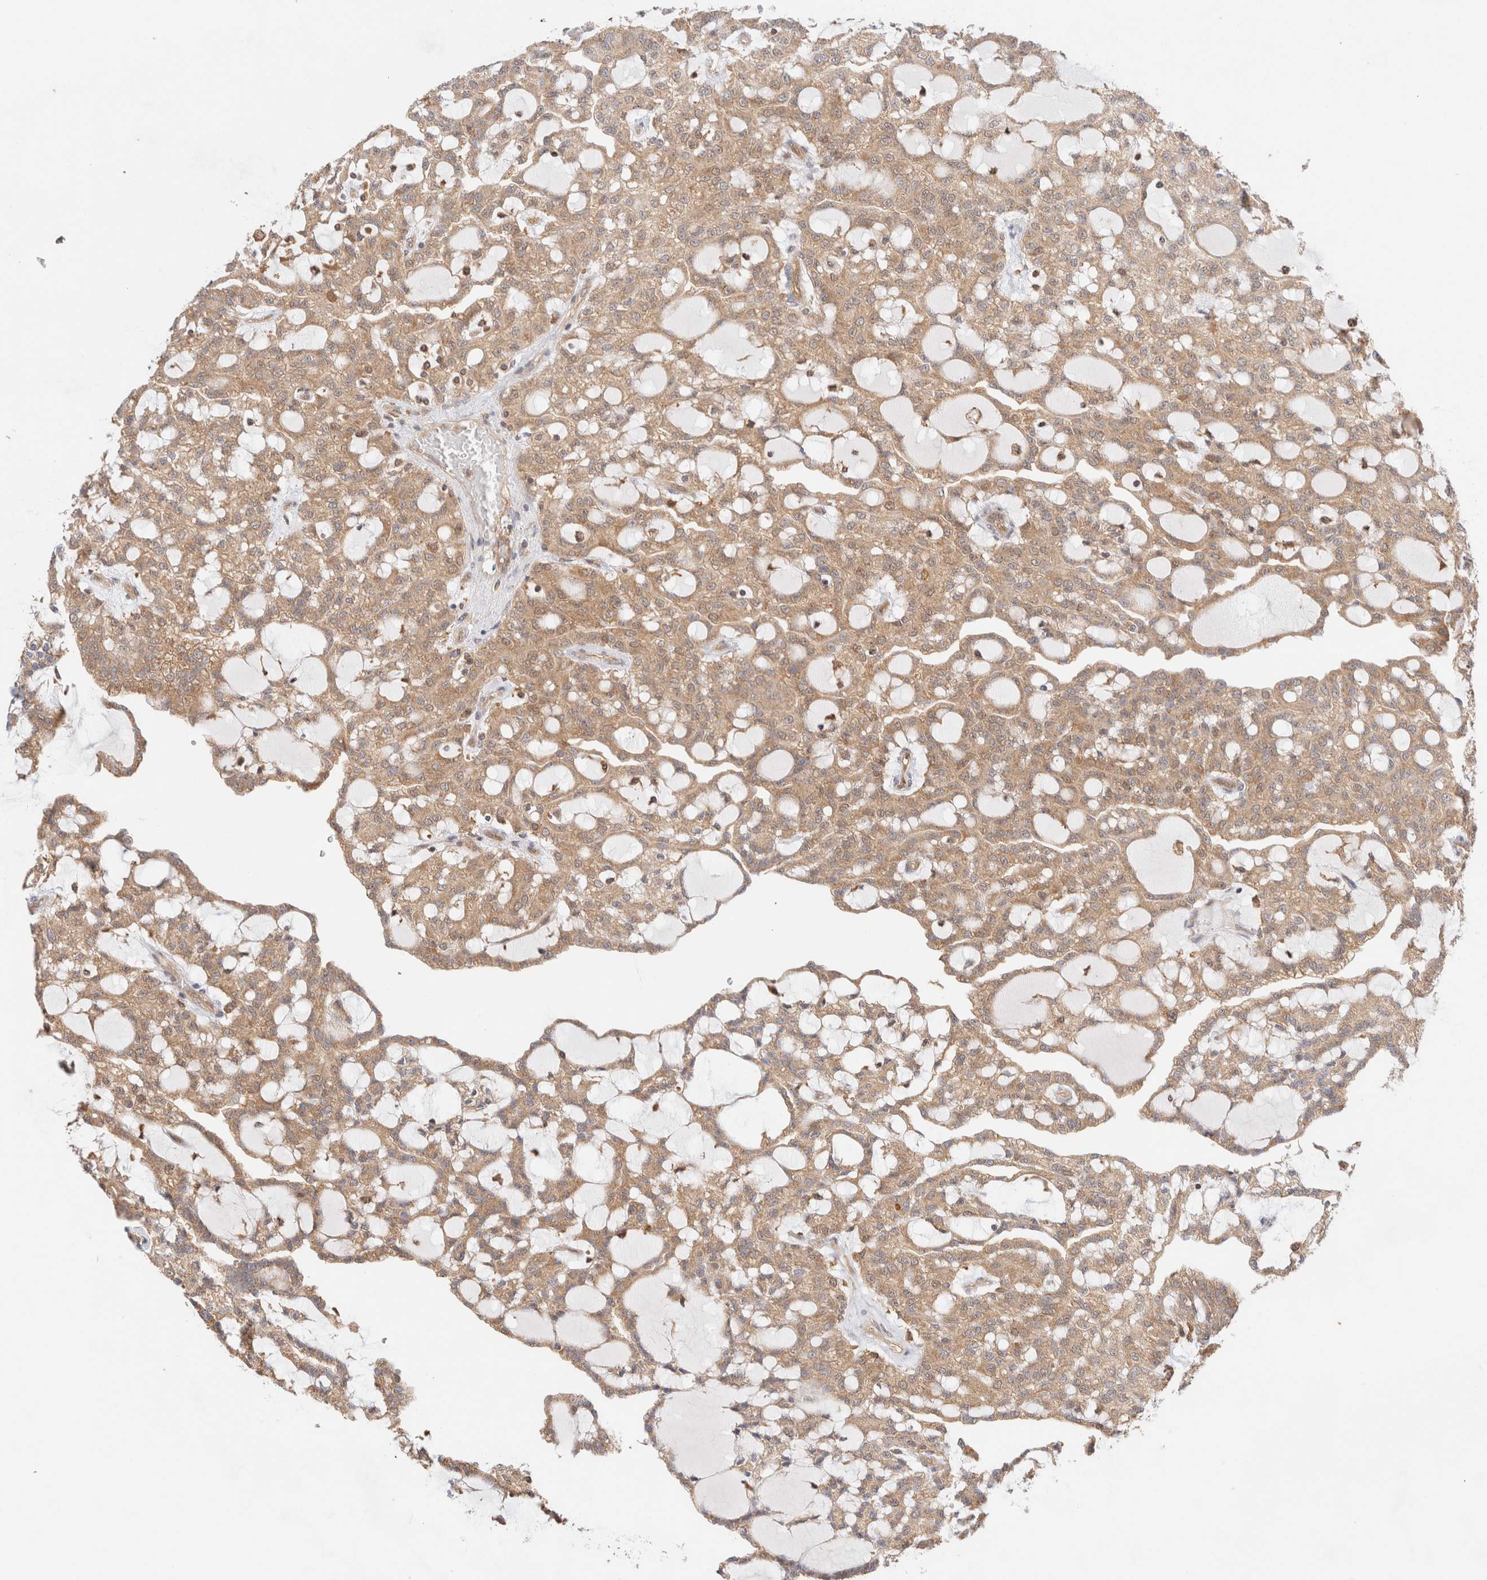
{"staining": {"intensity": "moderate", "quantity": ">75%", "location": "cytoplasmic/membranous"}, "tissue": "renal cancer", "cell_type": "Tumor cells", "image_type": "cancer", "snomed": [{"axis": "morphology", "description": "Adenocarcinoma, NOS"}, {"axis": "topography", "description": "Kidney"}], "caption": "Renal cancer (adenocarcinoma) stained with IHC reveals moderate cytoplasmic/membranous positivity in about >75% of tumor cells.", "gene": "RABEP1", "patient": {"sex": "male", "age": 63}}